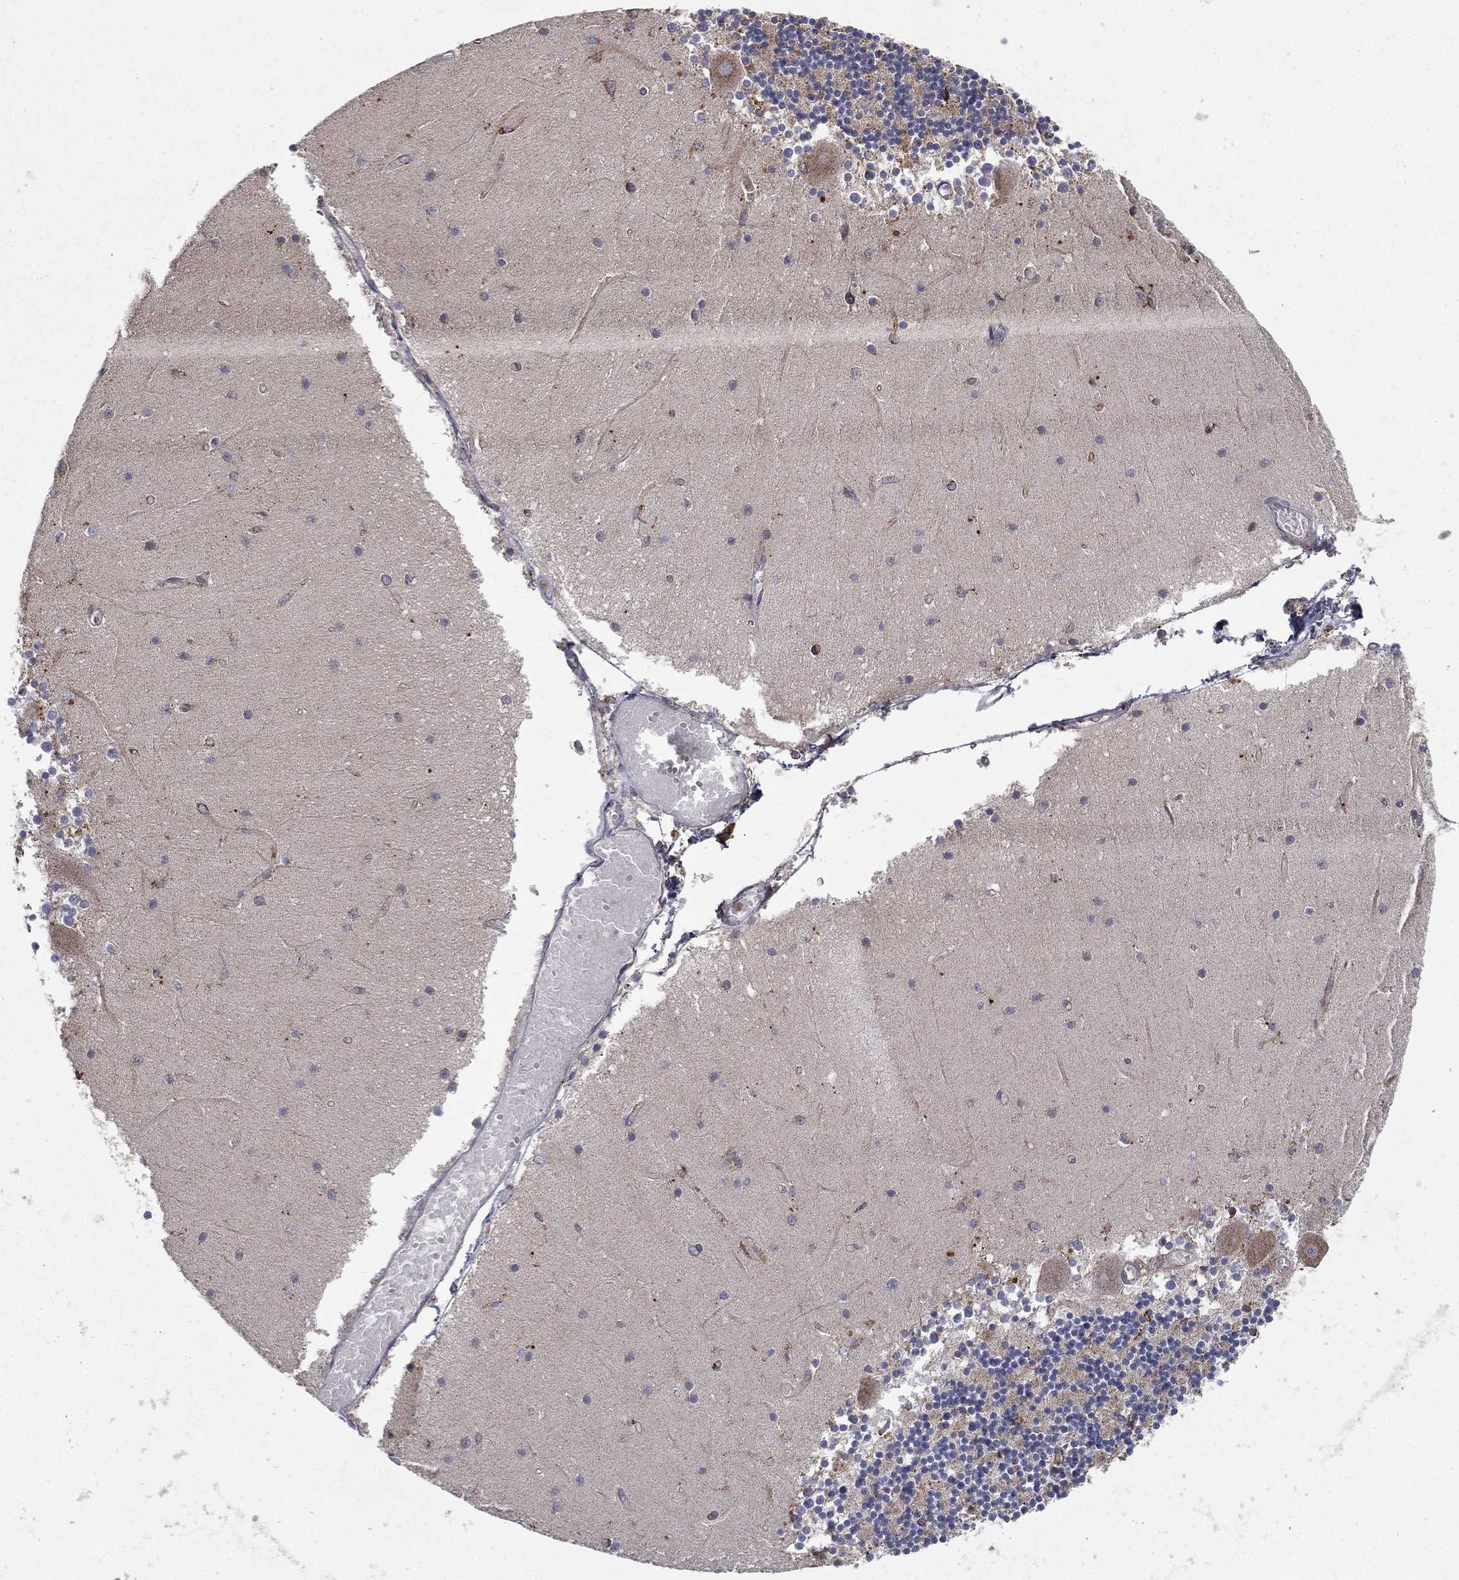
{"staining": {"intensity": "strong", "quantity": "<25%", "location": "cytoplasmic/membranous"}, "tissue": "cerebellum", "cell_type": "Cells in granular layer", "image_type": "normal", "snomed": [{"axis": "morphology", "description": "Normal tissue, NOS"}, {"axis": "topography", "description": "Cerebellum"}], "caption": "Immunohistochemical staining of benign cerebellum reveals medium levels of strong cytoplasmic/membranous staining in about <25% of cells in granular layer. Using DAB (brown) and hematoxylin (blue) stains, captured at high magnification using brightfield microscopy.", "gene": "RIN3", "patient": {"sex": "female", "age": 28}}